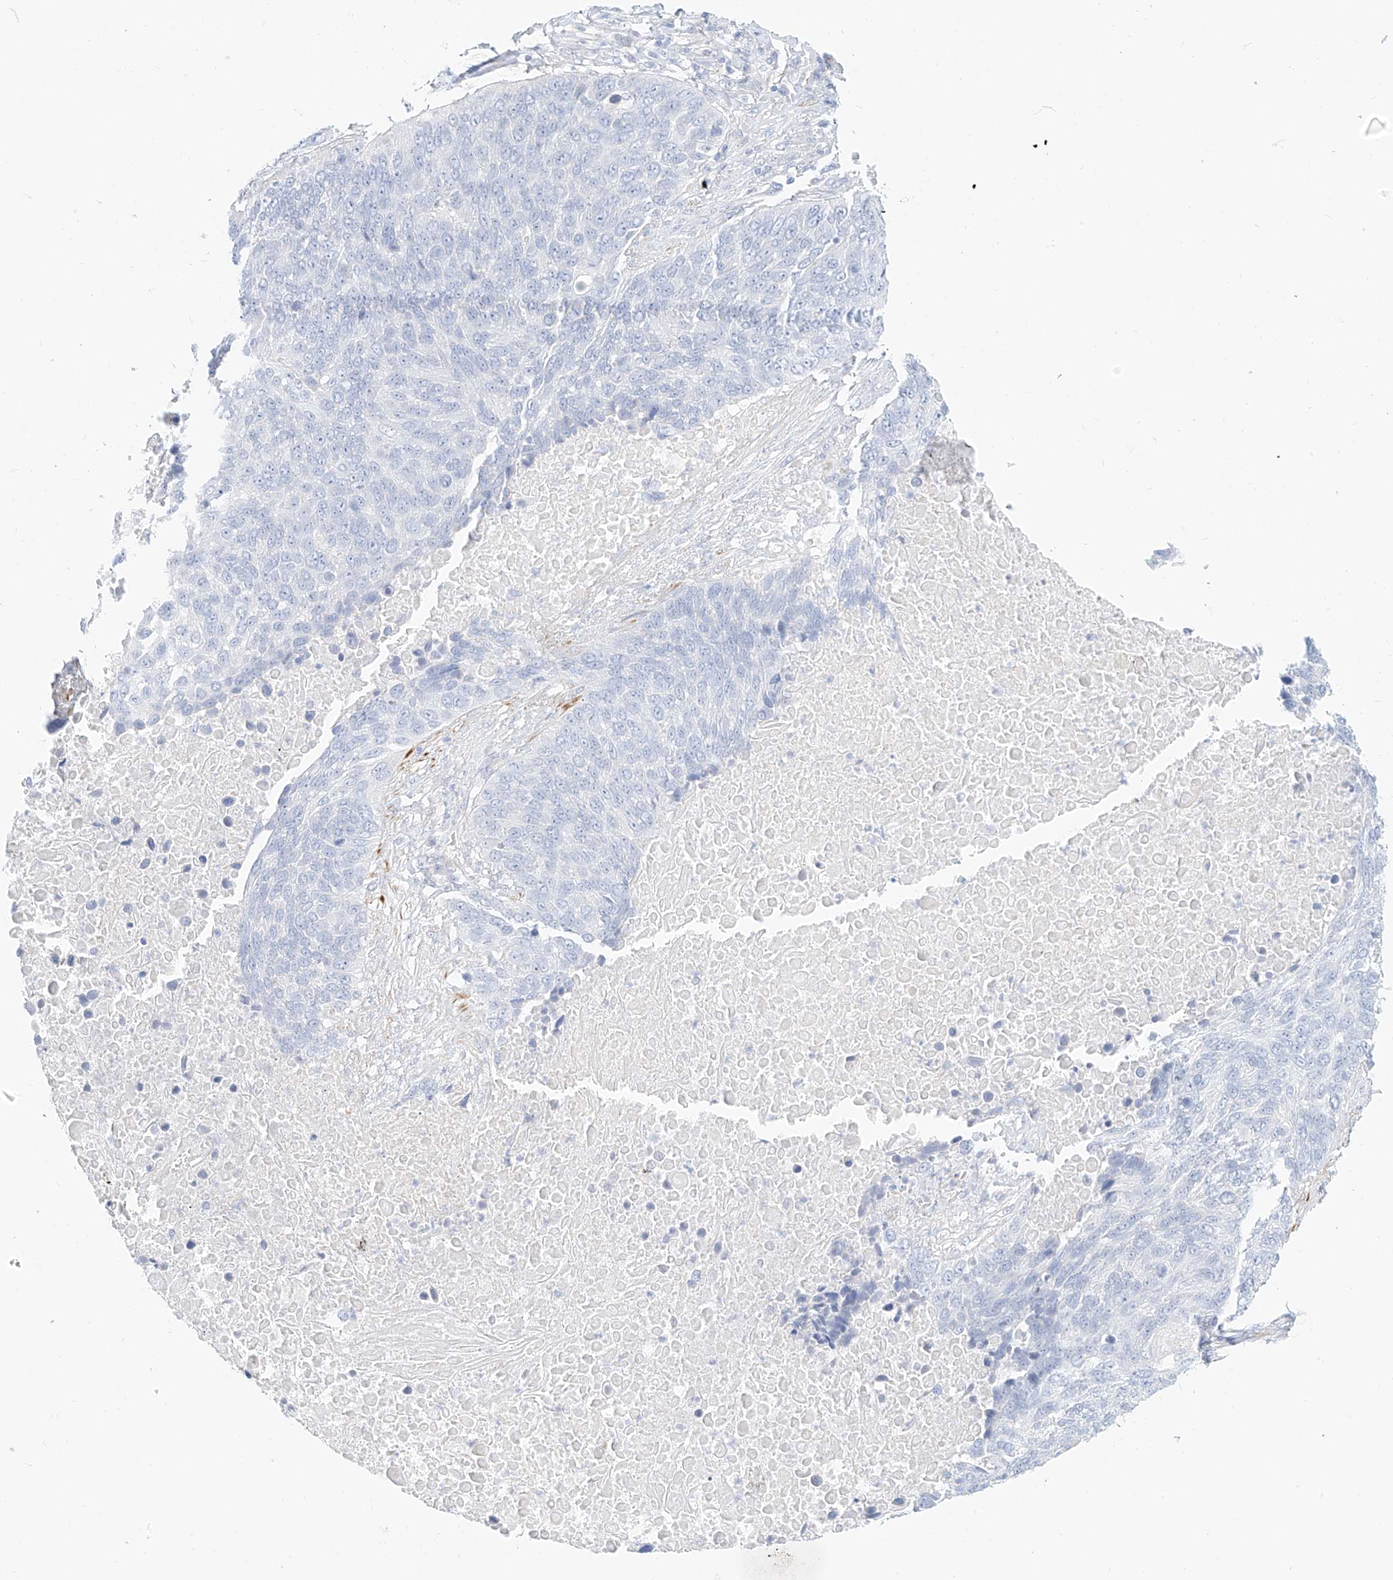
{"staining": {"intensity": "negative", "quantity": "none", "location": "none"}, "tissue": "lung cancer", "cell_type": "Tumor cells", "image_type": "cancer", "snomed": [{"axis": "morphology", "description": "Squamous cell carcinoma, NOS"}, {"axis": "topography", "description": "Lung"}], "caption": "Immunohistochemistry (IHC) of human lung squamous cell carcinoma reveals no positivity in tumor cells.", "gene": "ST3GAL5", "patient": {"sex": "male", "age": 66}}